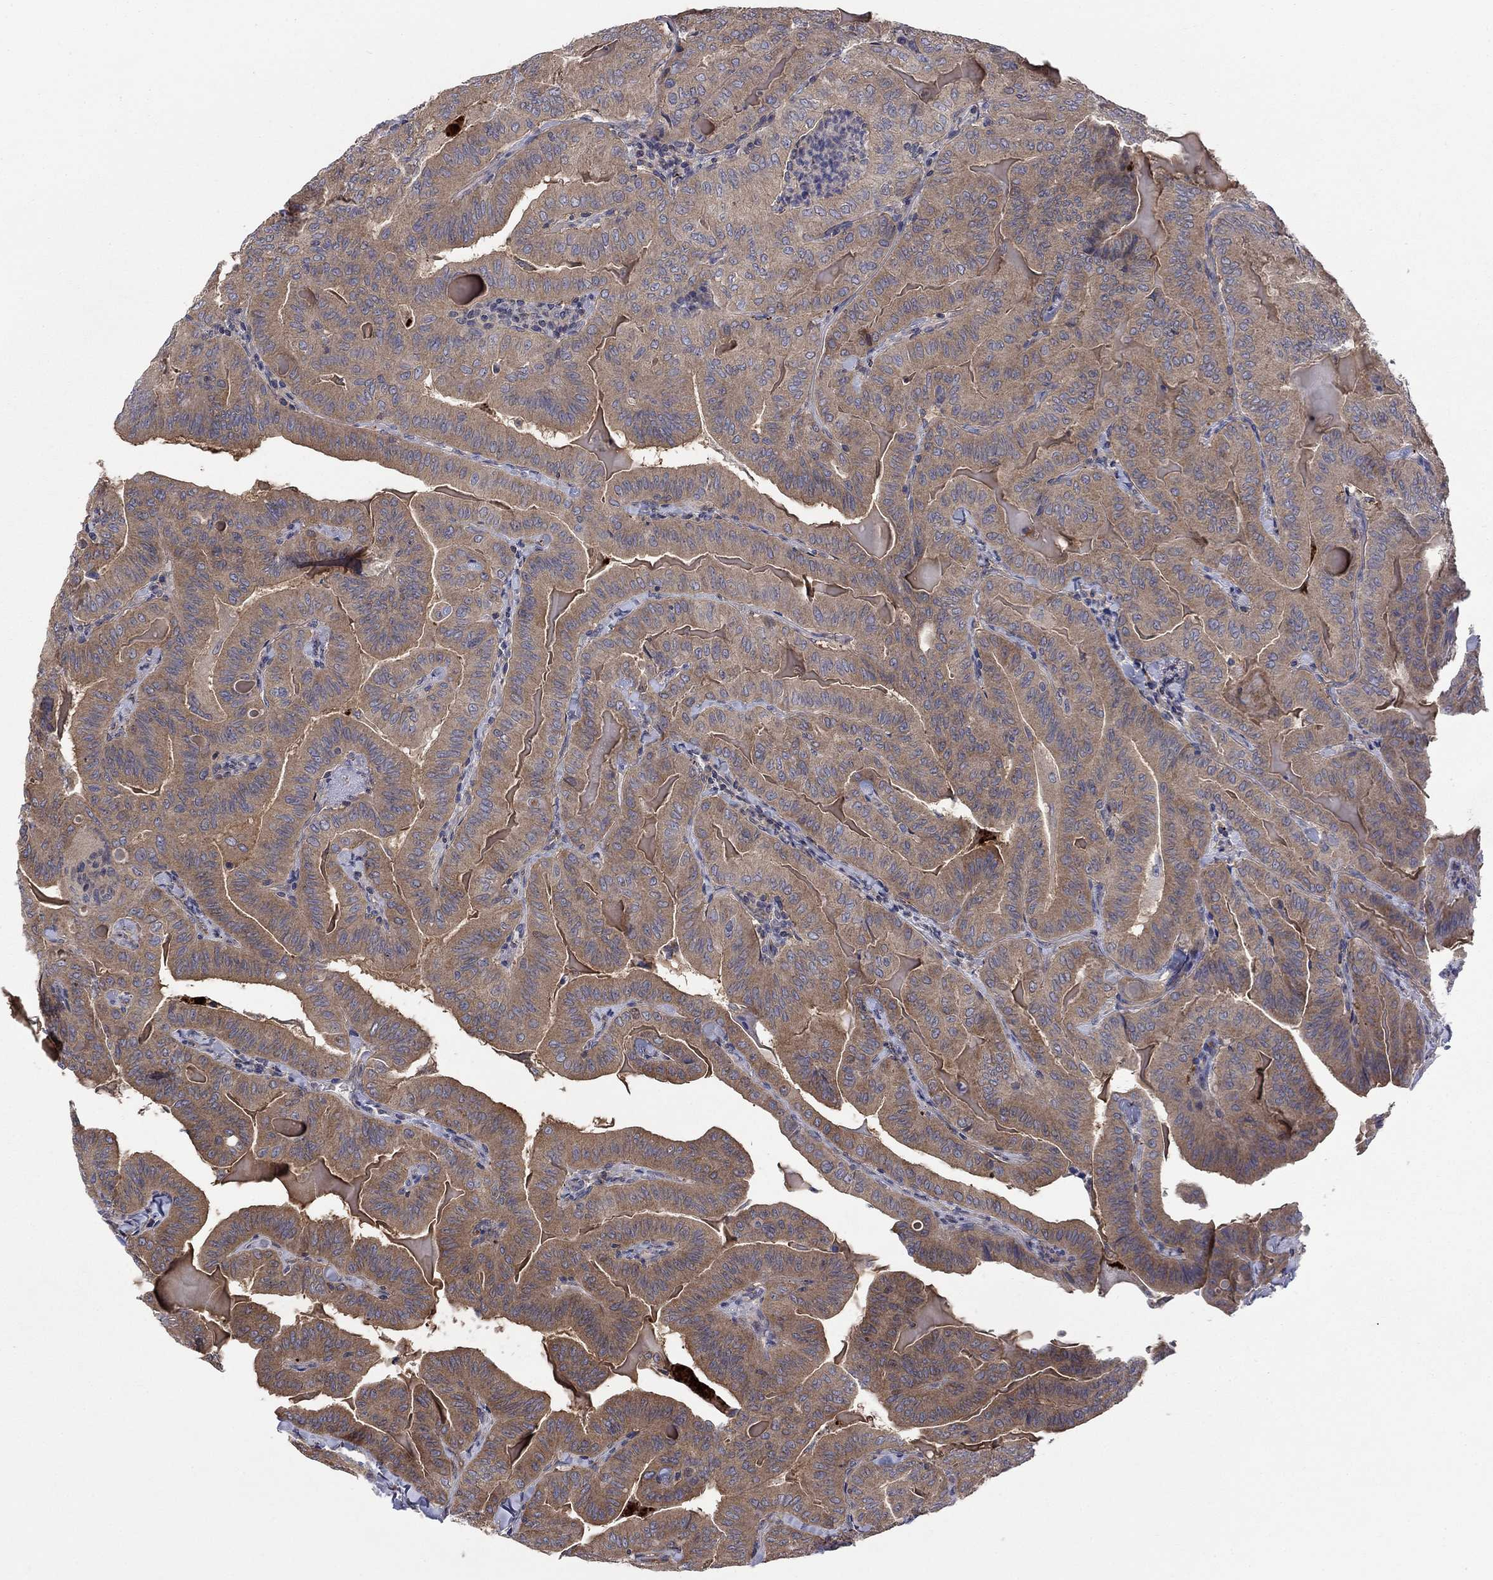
{"staining": {"intensity": "moderate", "quantity": ">75%", "location": "cytoplasmic/membranous"}, "tissue": "thyroid cancer", "cell_type": "Tumor cells", "image_type": "cancer", "snomed": [{"axis": "morphology", "description": "Papillary adenocarcinoma, NOS"}, {"axis": "topography", "description": "Thyroid gland"}], "caption": "A medium amount of moderate cytoplasmic/membranous positivity is identified in about >75% of tumor cells in papillary adenocarcinoma (thyroid) tissue.", "gene": "PDZD2", "patient": {"sex": "female", "age": 68}}